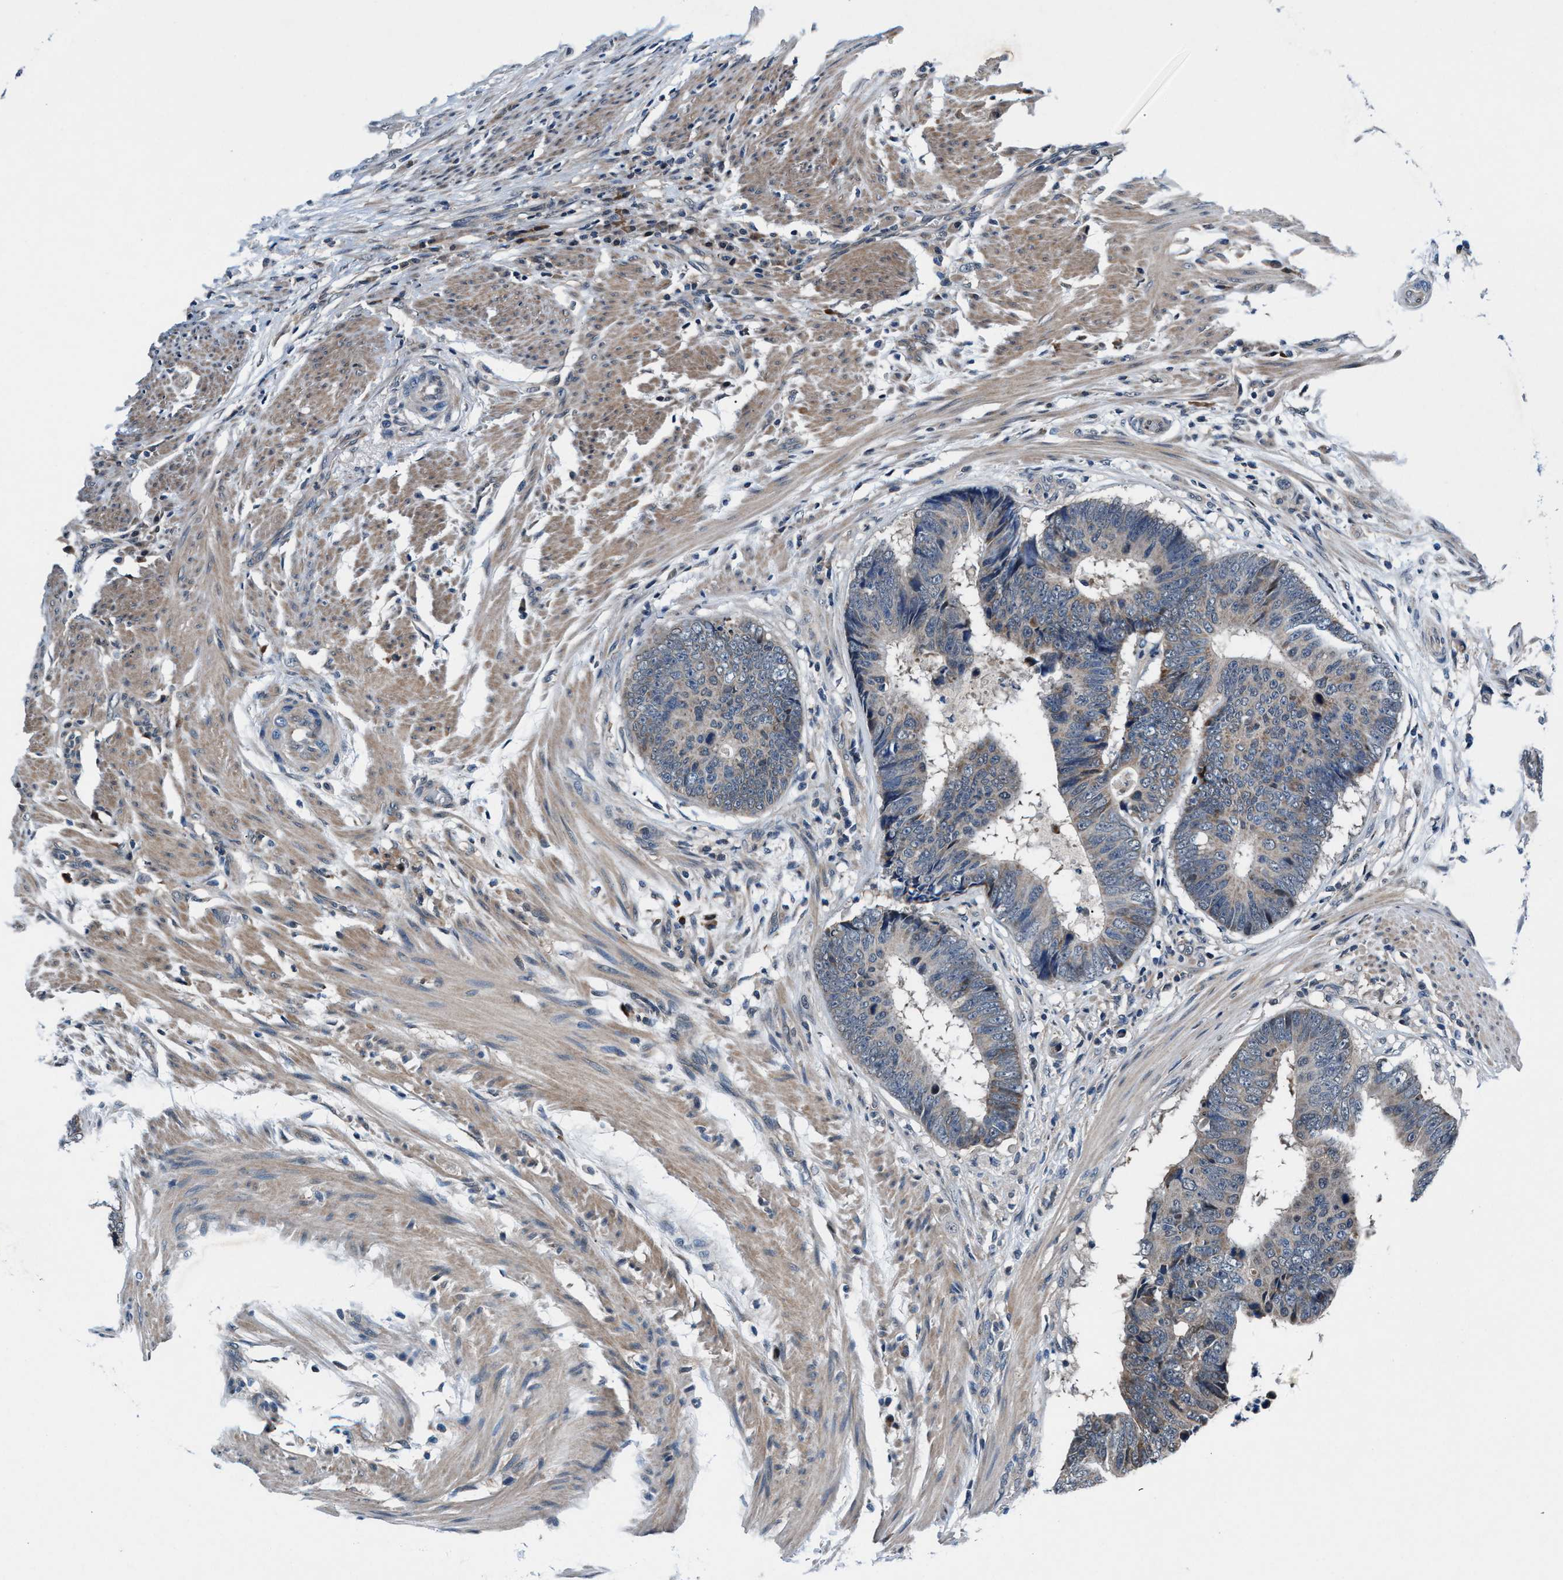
{"staining": {"intensity": "weak", "quantity": "<25%", "location": "cytoplasmic/membranous"}, "tissue": "colorectal cancer", "cell_type": "Tumor cells", "image_type": "cancer", "snomed": [{"axis": "morphology", "description": "Adenocarcinoma, NOS"}, {"axis": "topography", "description": "Colon"}], "caption": "A high-resolution photomicrograph shows IHC staining of colorectal adenocarcinoma, which reveals no significant expression in tumor cells.", "gene": "PRPSAP2", "patient": {"sex": "male", "age": 56}}